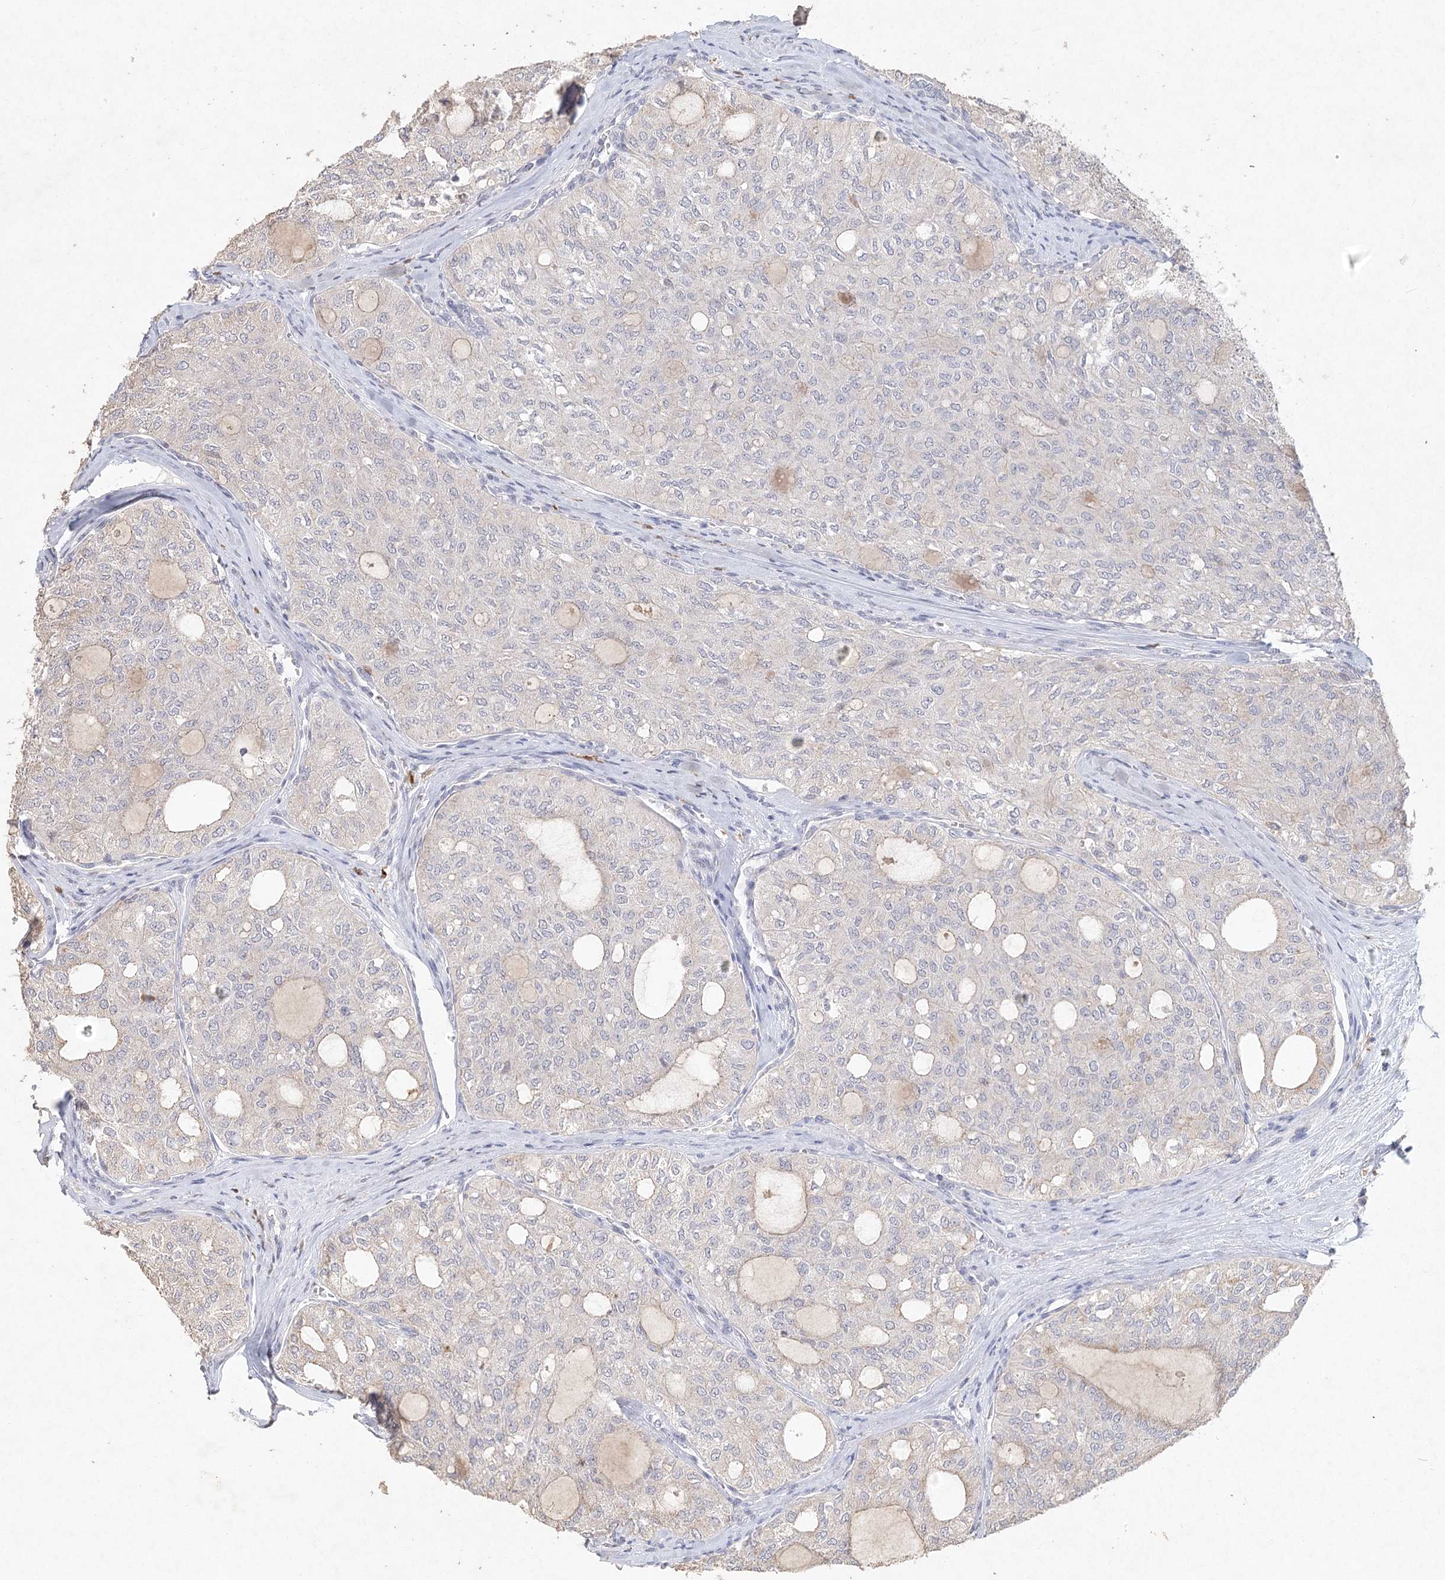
{"staining": {"intensity": "negative", "quantity": "none", "location": "none"}, "tissue": "thyroid cancer", "cell_type": "Tumor cells", "image_type": "cancer", "snomed": [{"axis": "morphology", "description": "Follicular adenoma carcinoma, NOS"}, {"axis": "topography", "description": "Thyroid gland"}], "caption": "An IHC micrograph of thyroid cancer (follicular adenoma carcinoma) is shown. There is no staining in tumor cells of thyroid cancer (follicular adenoma carcinoma). (DAB (3,3'-diaminobenzidine) immunohistochemistry with hematoxylin counter stain).", "gene": "ARSI", "patient": {"sex": "male", "age": 75}}